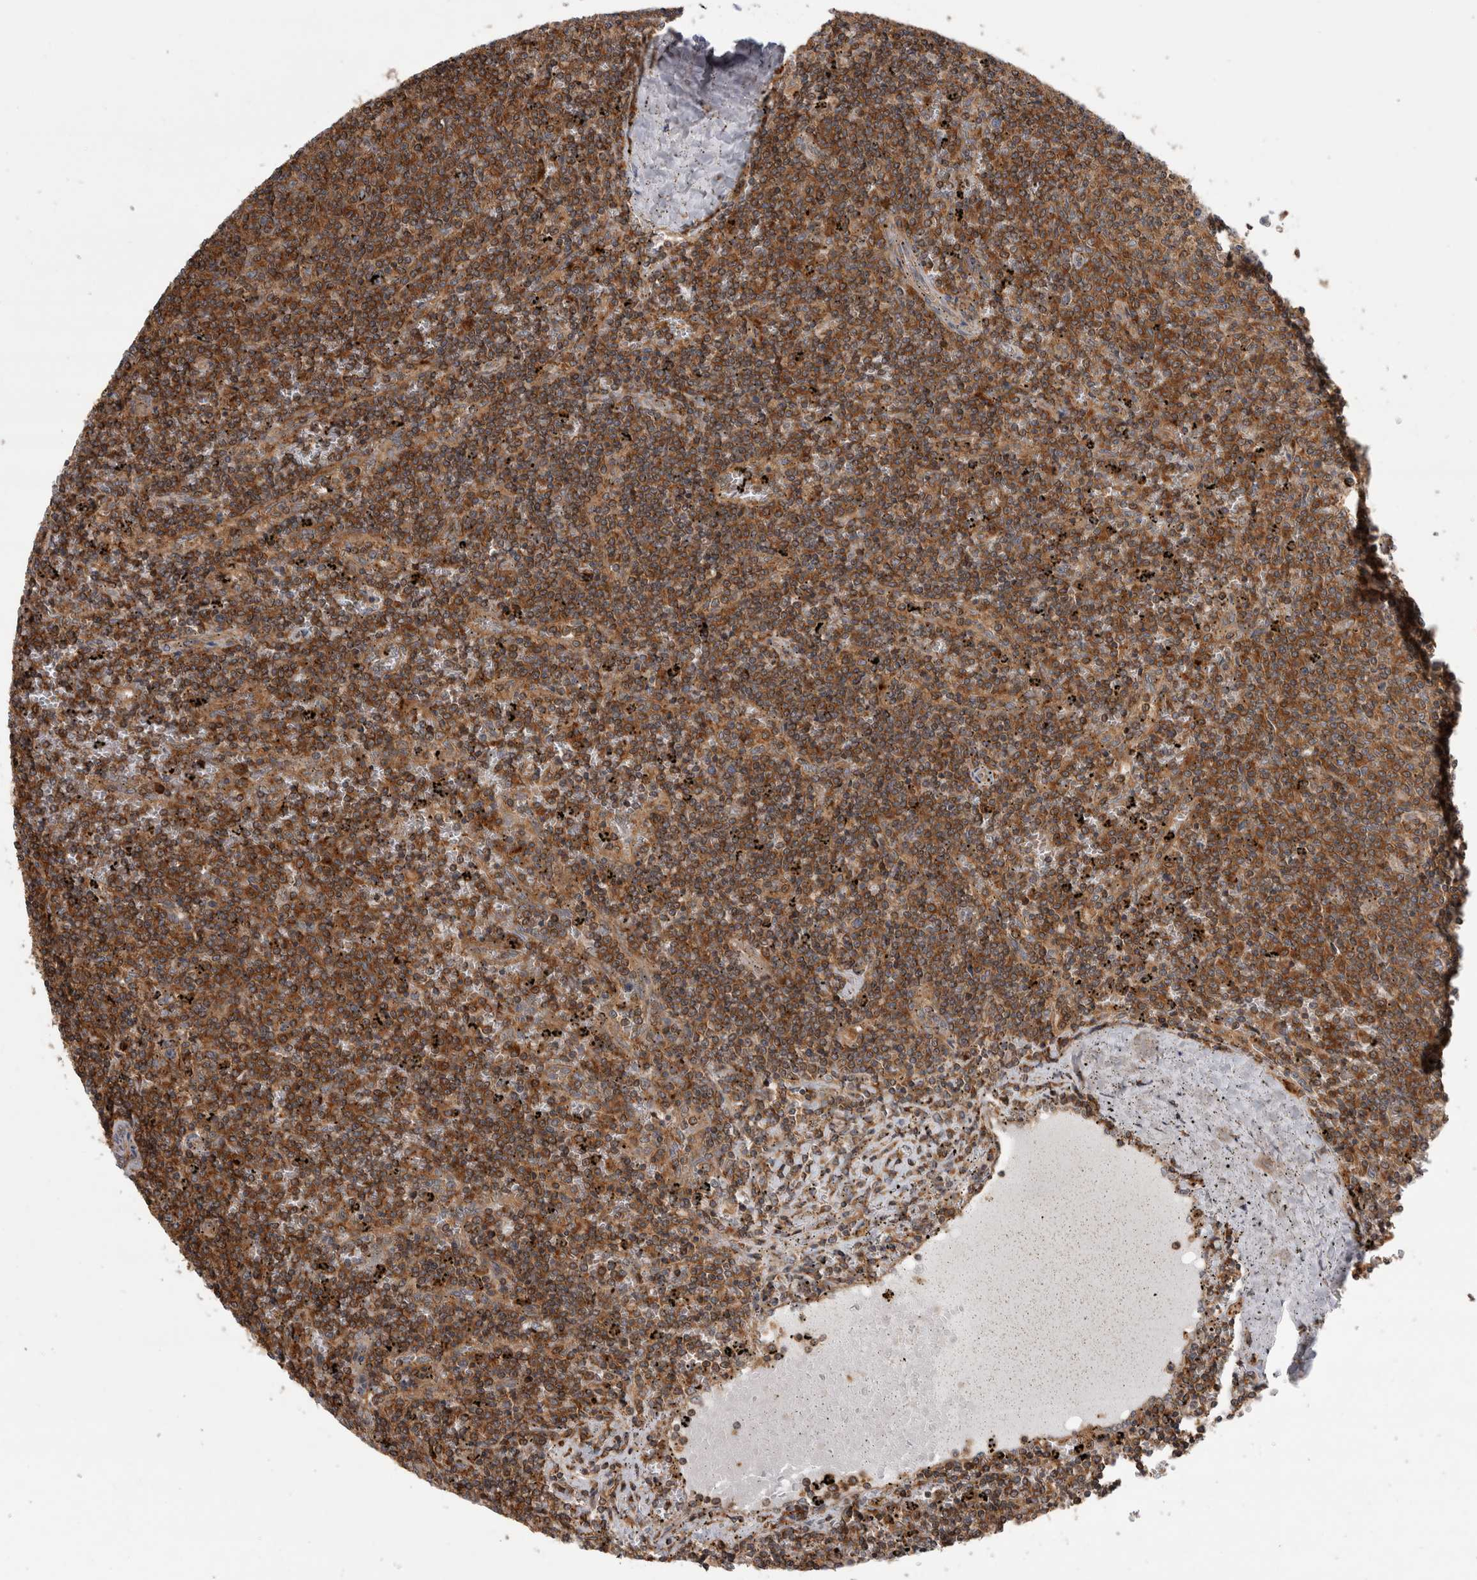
{"staining": {"intensity": "moderate", "quantity": ">75%", "location": "cytoplasmic/membranous"}, "tissue": "lymphoma", "cell_type": "Tumor cells", "image_type": "cancer", "snomed": [{"axis": "morphology", "description": "Malignant lymphoma, non-Hodgkin's type, Low grade"}, {"axis": "topography", "description": "Spleen"}], "caption": "Moderate cytoplasmic/membranous protein staining is identified in about >75% of tumor cells in low-grade malignant lymphoma, non-Hodgkin's type. (DAB (3,3'-diaminobenzidine) IHC with brightfield microscopy, high magnification).", "gene": "GRIK2", "patient": {"sex": "female", "age": 50}}